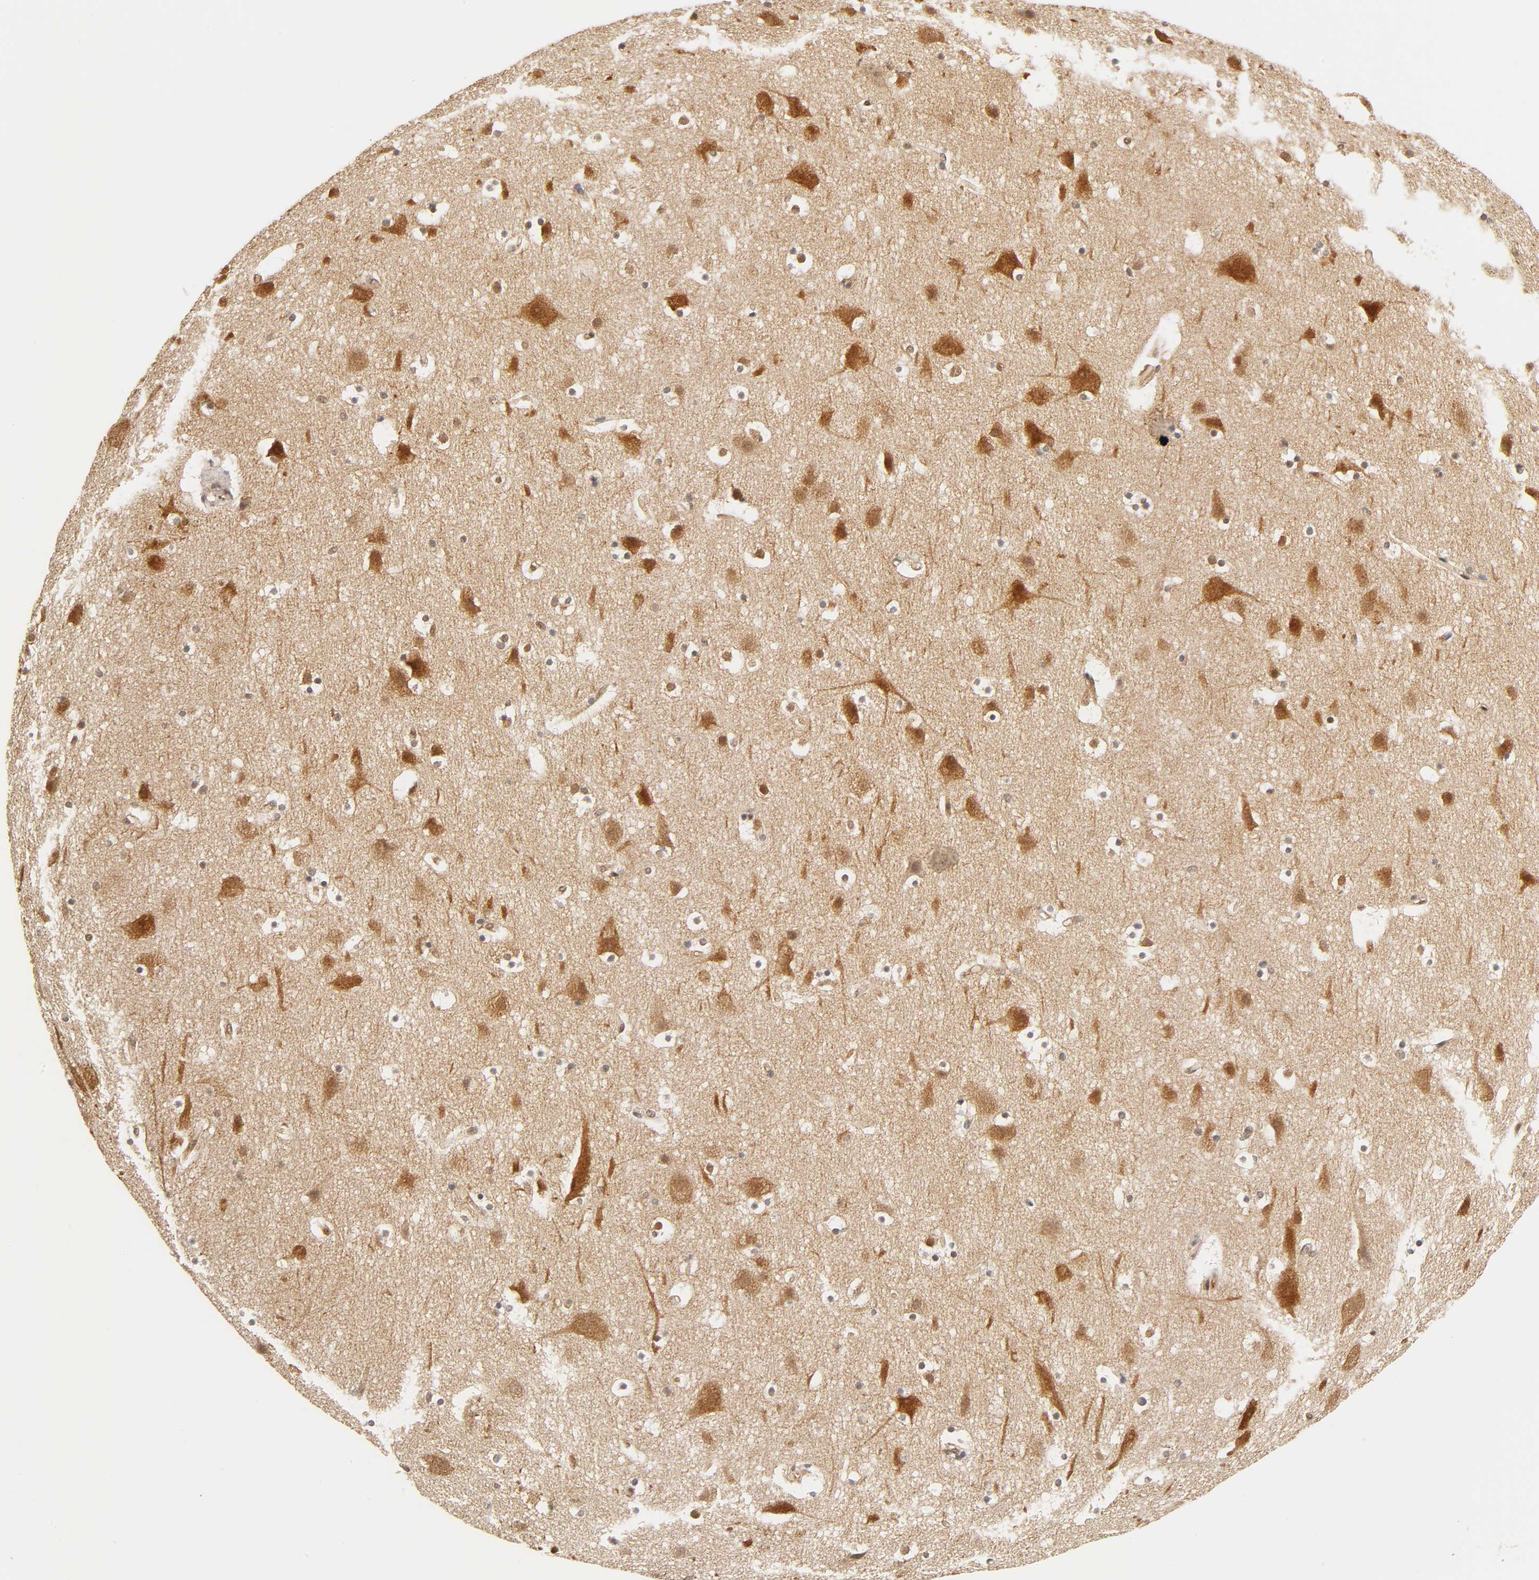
{"staining": {"intensity": "weak", "quantity": "<25%", "location": "cytoplasmic/membranous,nuclear"}, "tissue": "cerebral cortex", "cell_type": "Endothelial cells", "image_type": "normal", "snomed": [{"axis": "morphology", "description": "Normal tissue, NOS"}, {"axis": "topography", "description": "Cerebral cortex"}], "caption": "Immunohistochemistry (IHC) micrograph of normal cerebral cortex: human cerebral cortex stained with DAB (3,3'-diaminobenzidine) exhibits no significant protein expression in endothelial cells.", "gene": "CDC37", "patient": {"sex": "male", "age": 45}}